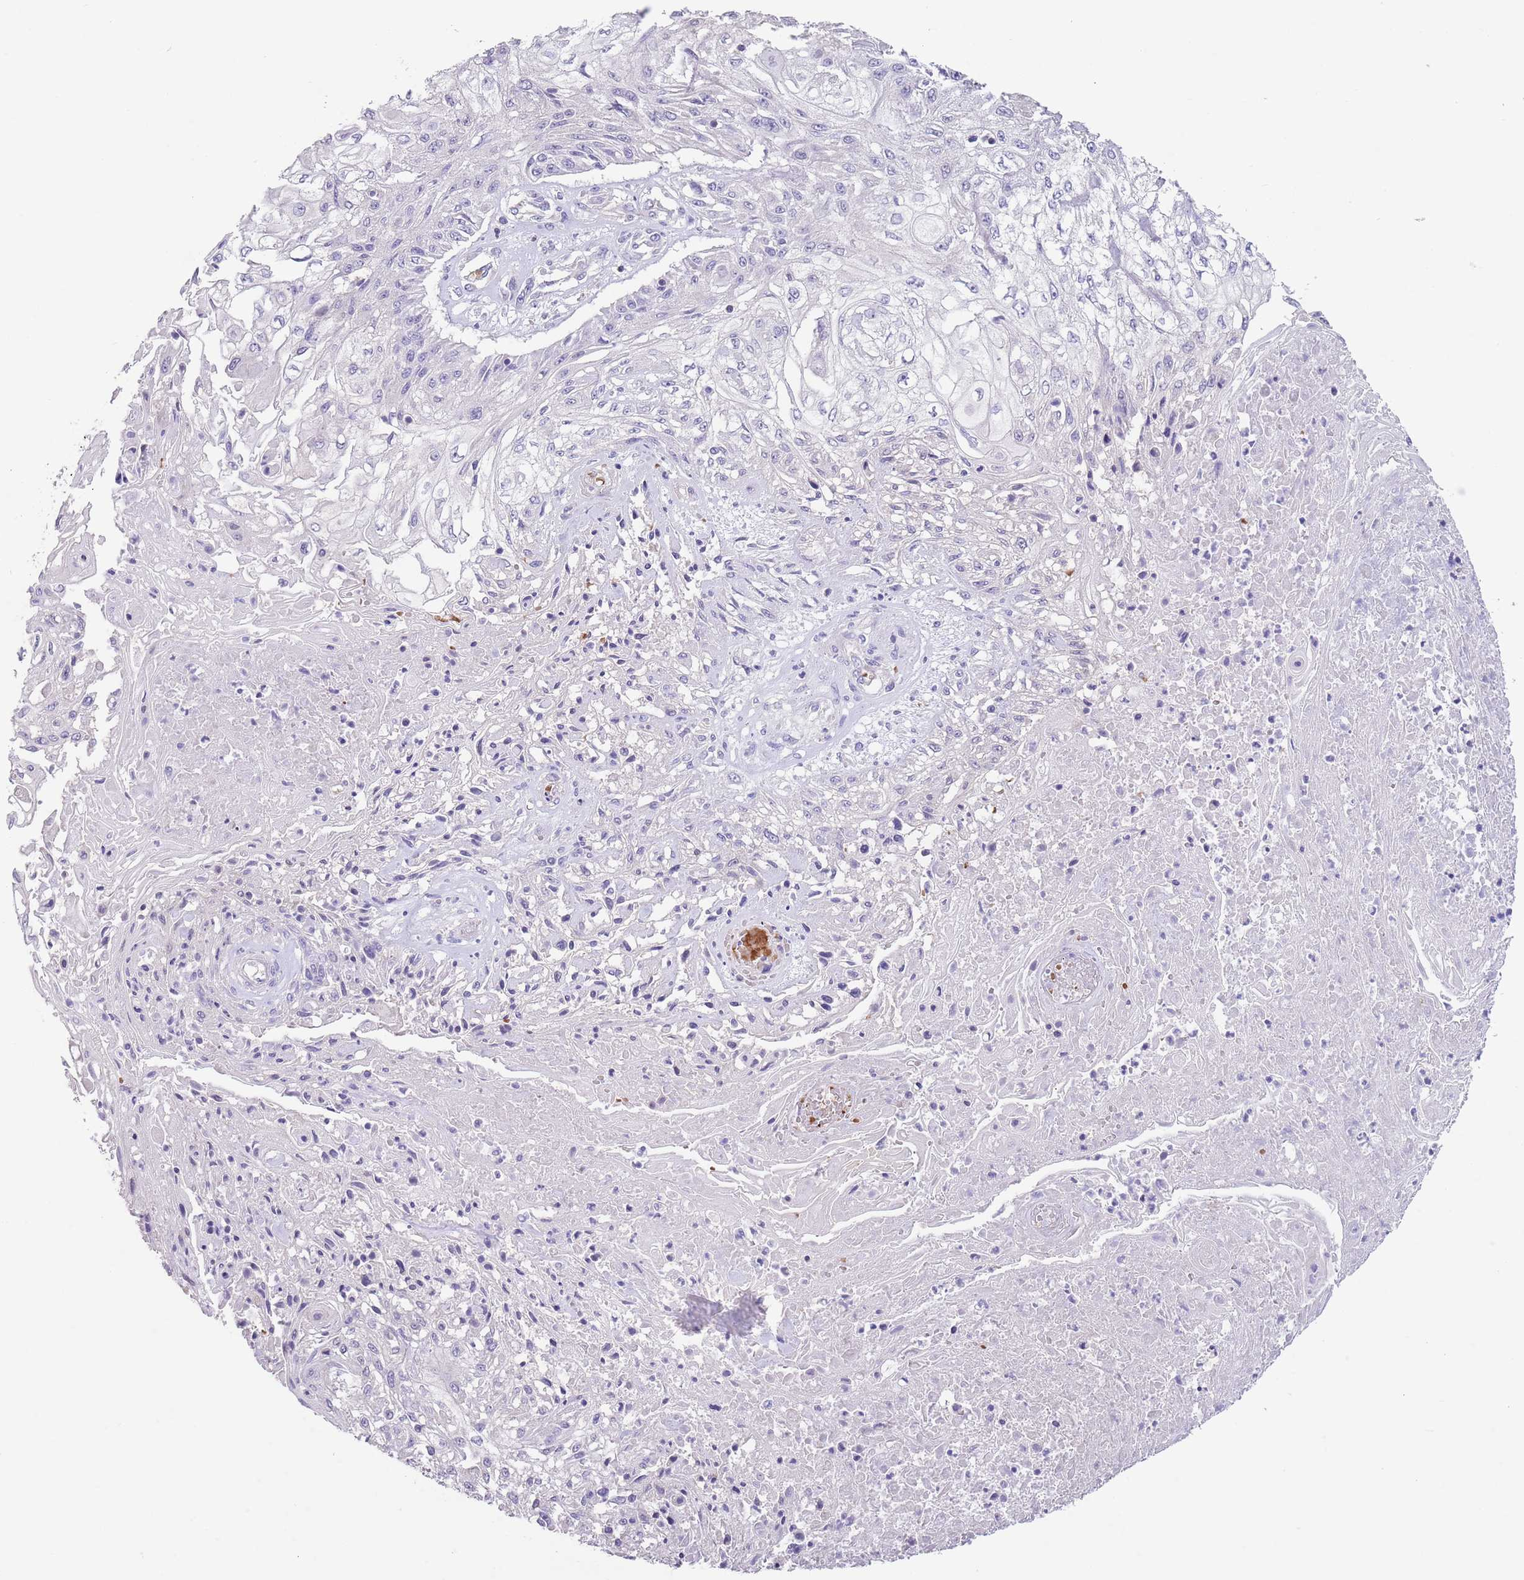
{"staining": {"intensity": "negative", "quantity": "none", "location": "none"}, "tissue": "skin cancer", "cell_type": "Tumor cells", "image_type": "cancer", "snomed": [{"axis": "morphology", "description": "Squamous cell carcinoma, NOS"}, {"axis": "morphology", "description": "Squamous cell carcinoma, metastatic, NOS"}, {"axis": "topography", "description": "Skin"}, {"axis": "topography", "description": "Lymph node"}], "caption": "Tumor cells show no significant expression in skin cancer.", "gene": "ZNF14", "patient": {"sex": "male", "age": 75}}